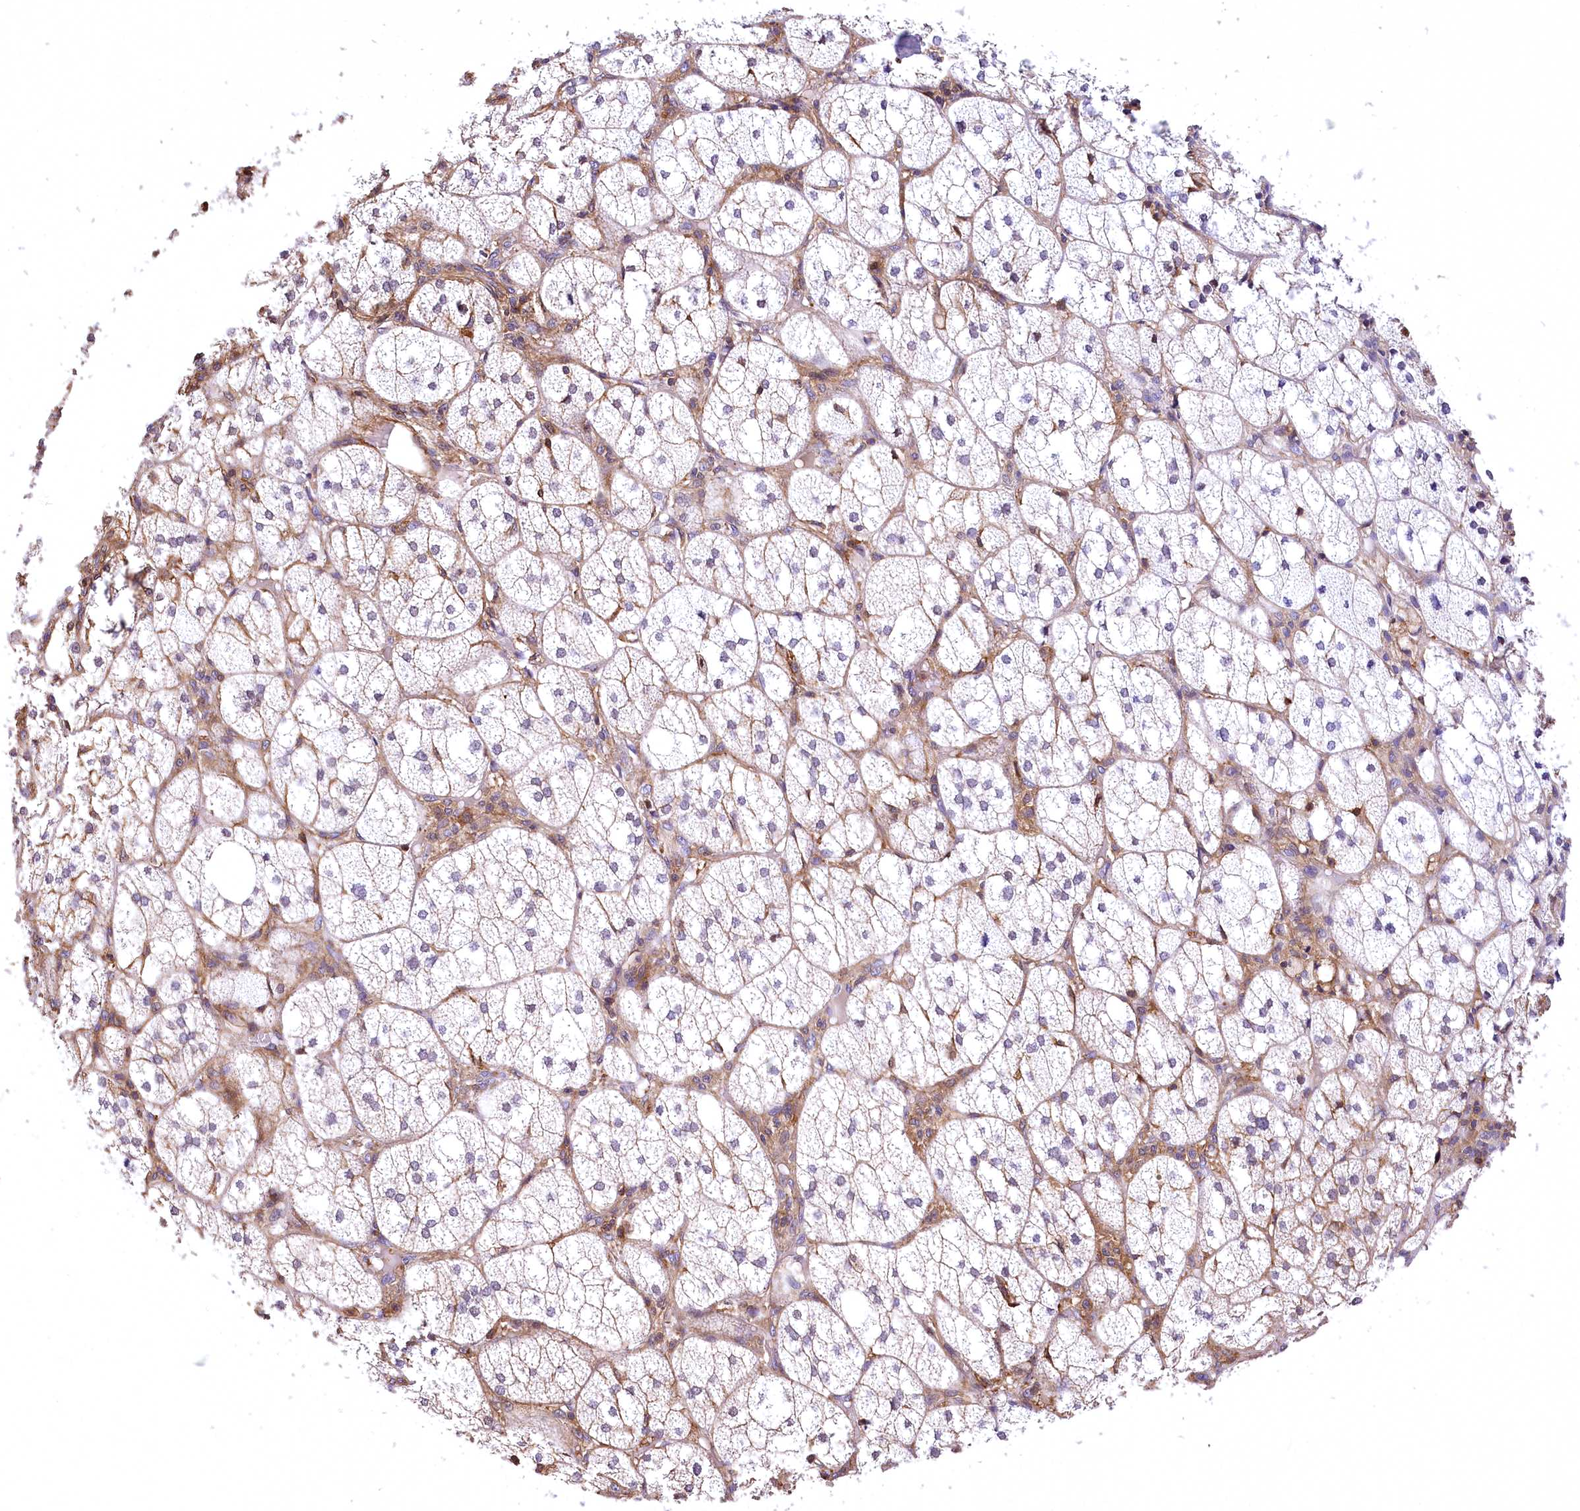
{"staining": {"intensity": "moderate", "quantity": "25%-75%", "location": "cytoplasmic/membranous"}, "tissue": "adrenal gland", "cell_type": "Glandular cells", "image_type": "normal", "snomed": [{"axis": "morphology", "description": "Normal tissue, NOS"}, {"axis": "topography", "description": "Adrenal gland"}], "caption": "Immunohistochemistry of benign adrenal gland exhibits medium levels of moderate cytoplasmic/membranous staining in approximately 25%-75% of glandular cells. (DAB IHC, brown staining for protein, blue staining for nuclei).", "gene": "DPP3", "patient": {"sex": "female", "age": 61}}